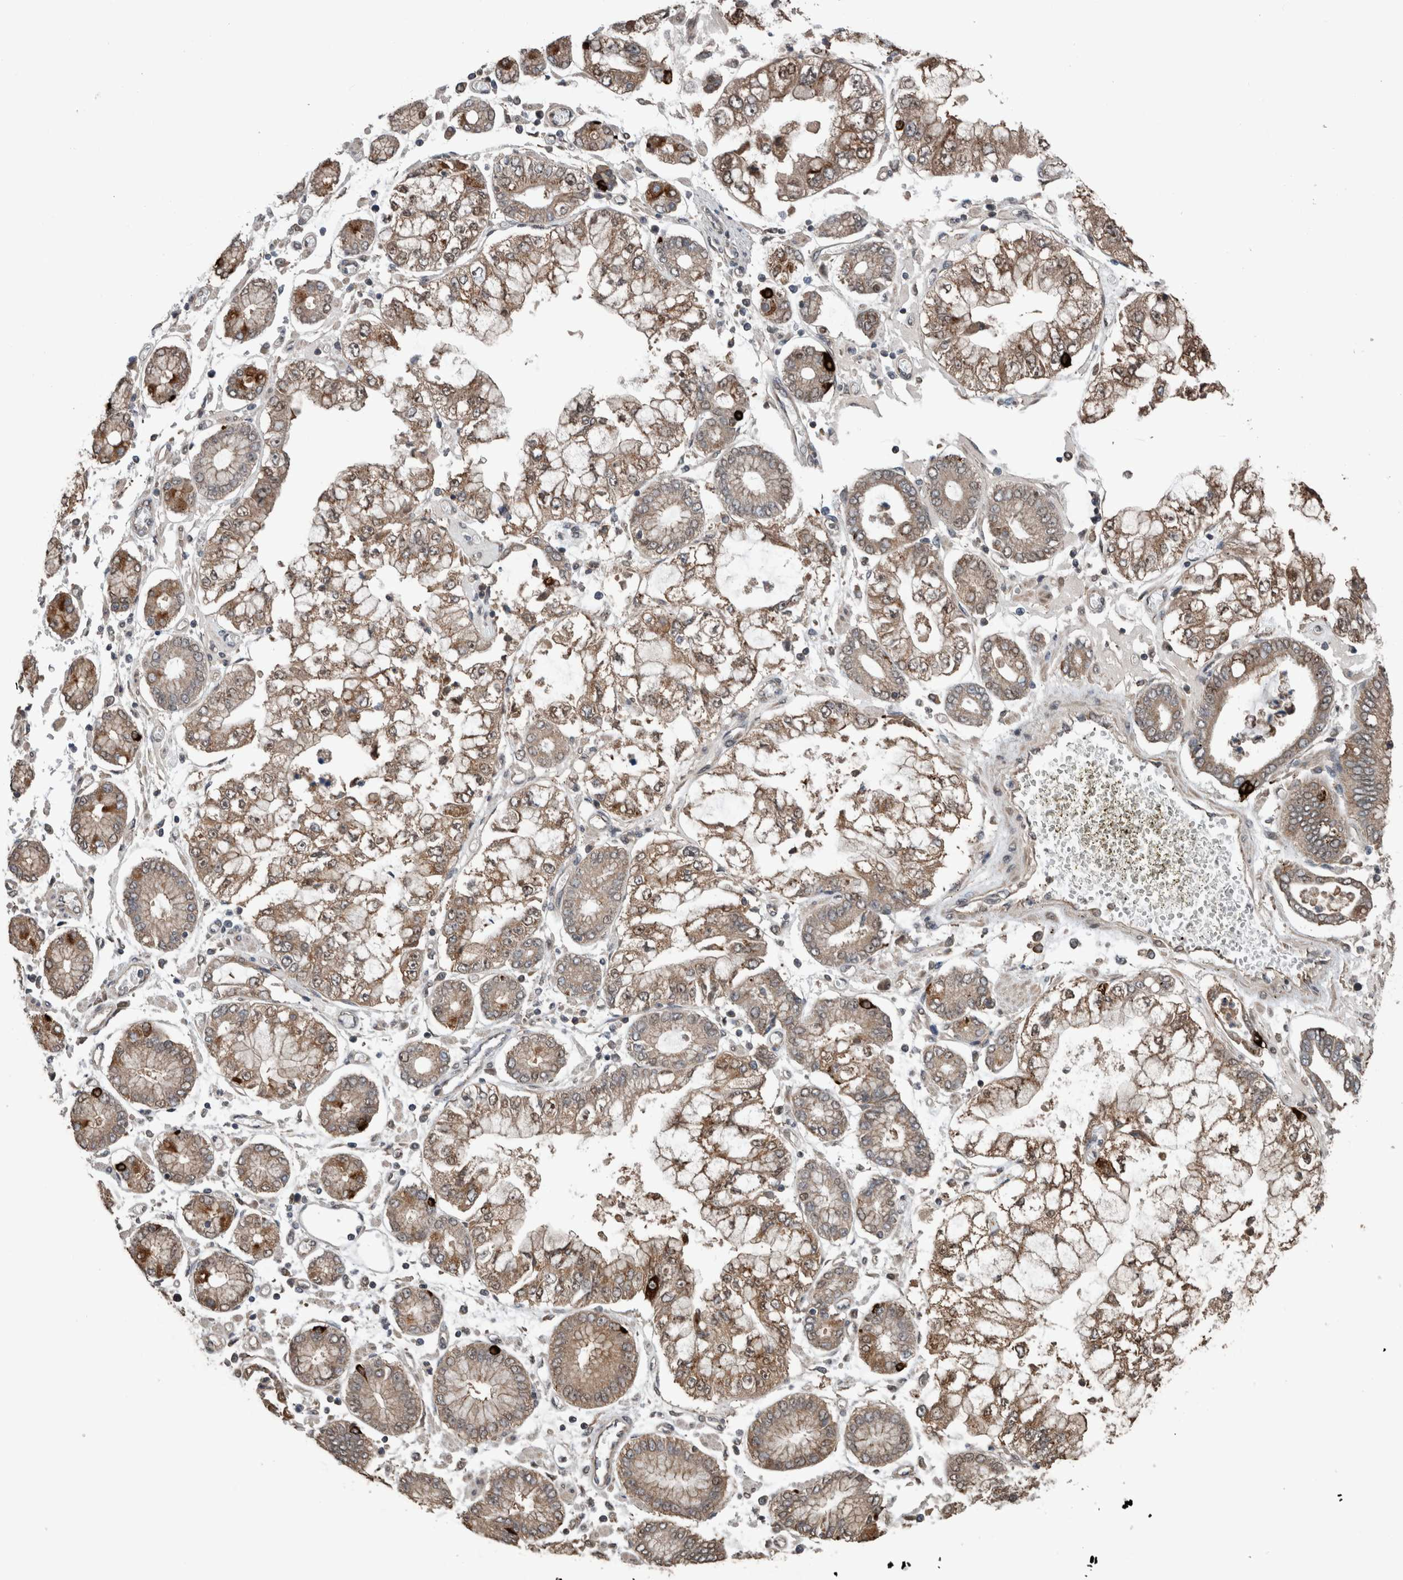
{"staining": {"intensity": "moderate", "quantity": ">75%", "location": "cytoplasmic/membranous"}, "tissue": "stomach cancer", "cell_type": "Tumor cells", "image_type": "cancer", "snomed": [{"axis": "morphology", "description": "Adenocarcinoma, NOS"}, {"axis": "topography", "description": "Stomach"}], "caption": "Immunohistochemistry (IHC) (DAB (3,3'-diaminobenzidine)) staining of stomach cancer displays moderate cytoplasmic/membranous protein positivity in about >75% of tumor cells. Nuclei are stained in blue.", "gene": "RIOK3", "patient": {"sex": "male", "age": 76}}